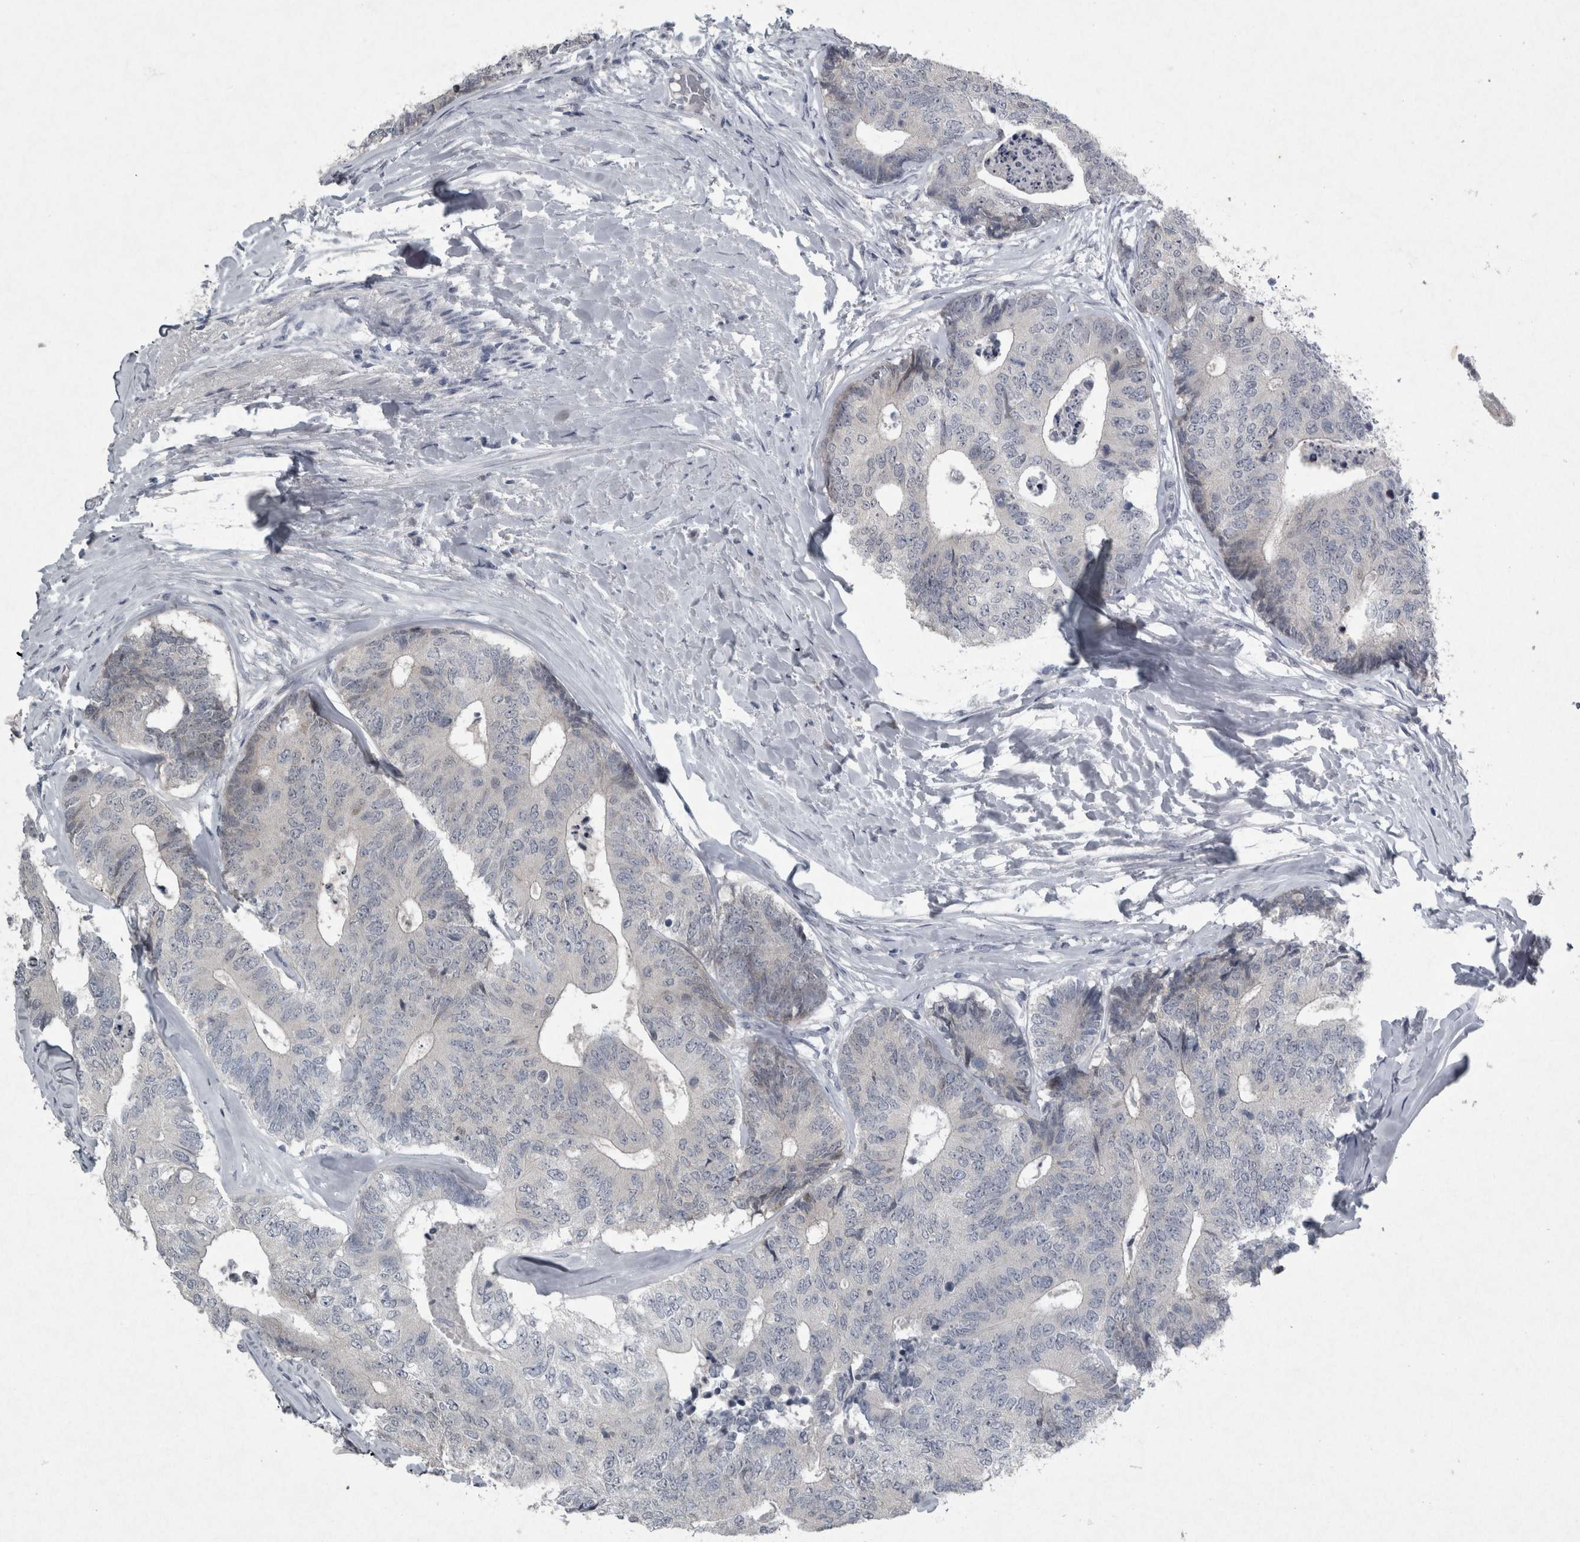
{"staining": {"intensity": "negative", "quantity": "none", "location": "none"}, "tissue": "colorectal cancer", "cell_type": "Tumor cells", "image_type": "cancer", "snomed": [{"axis": "morphology", "description": "Adenocarcinoma, NOS"}, {"axis": "topography", "description": "Colon"}], "caption": "Tumor cells show no significant positivity in colorectal adenocarcinoma.", "gene": "PDX1", "patient": {"sex": "female", "age": 67}}